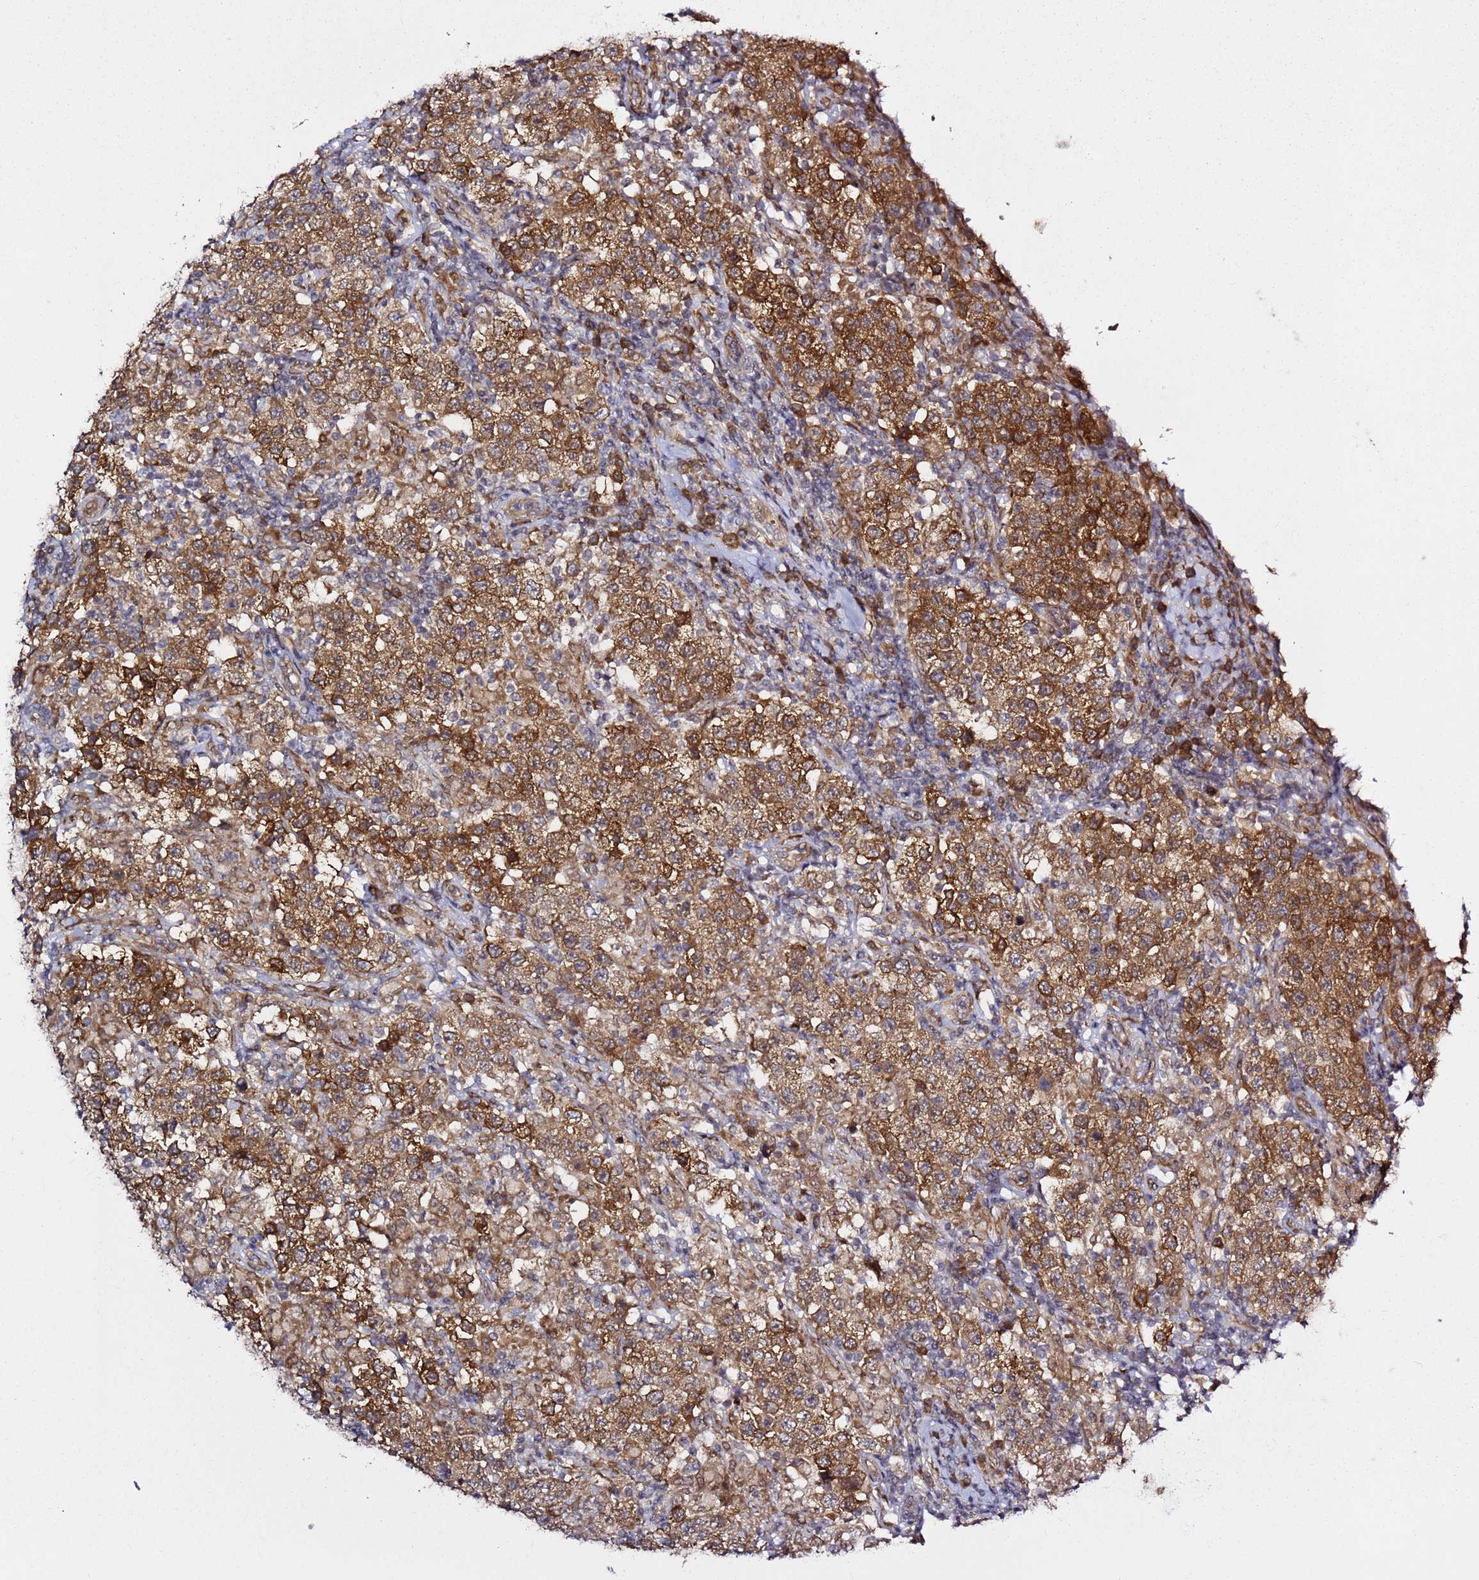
{"staining": {"intensity": "strong", "quantity": ">75%", "location": "cytoplasmic/membranous"}, "tissue": "testis cancer", "cell_type": "Tumor cells", "image_type": "cancer", "snomed": [{"axis": "morphology", "description": "Seminoma, NOS"}, {"axis": "morphology", "description": "Carcinoma, Embryonal, NOS"}, {"axis": "topography", "description": "Testis"}], "caption": "Protein expression analysis of testis cancer displays strong cytoplasmic/membranous positivity in approximately >75% of tumor cells. (brown staining indicates protein expression, while blue staining denotes nuclei).", "gene": "PRKAB2", "patient": {"sex": "male", "age": 41}}